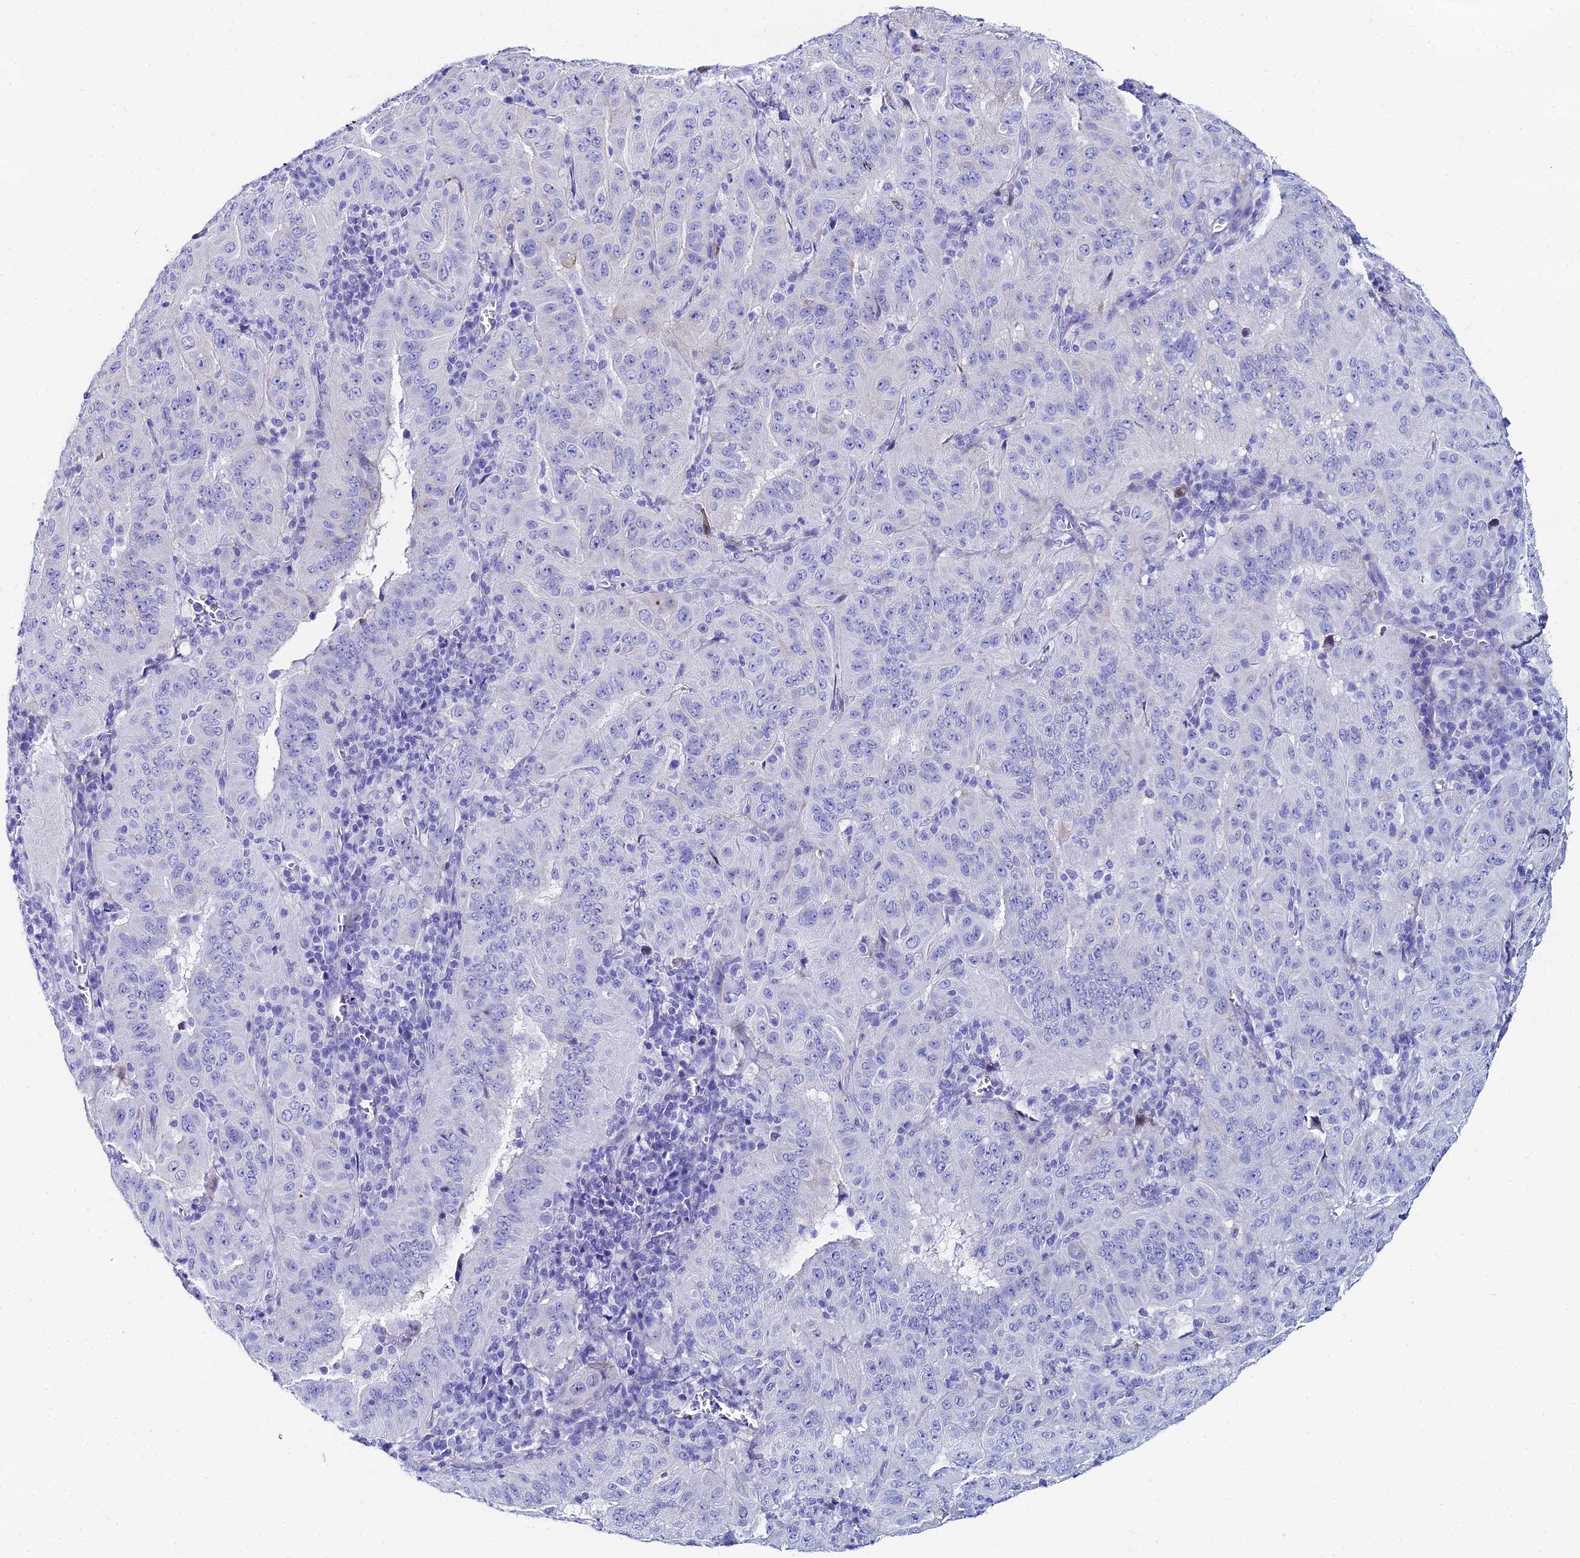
{"staining": {"intensity": "negative", "quantity": "none", "location": "none"}, "tissue": "pancreatic cancer", "cell_type": "Tumor cells", "image_type": "cancer", "snomed": [{"axis": "morphology", "description": "Adenocarcinoma, NOS"}, {"axis": "topography", "description": "Pancreas"}], "caption": "A high-resolution histopathology image shows IHC staining of pancreatic adenocarcinoma, which displays no significant positivity in tumor cells.", "gene": "HSPA1L", "patient": {"sex": "male", "age": 63}}